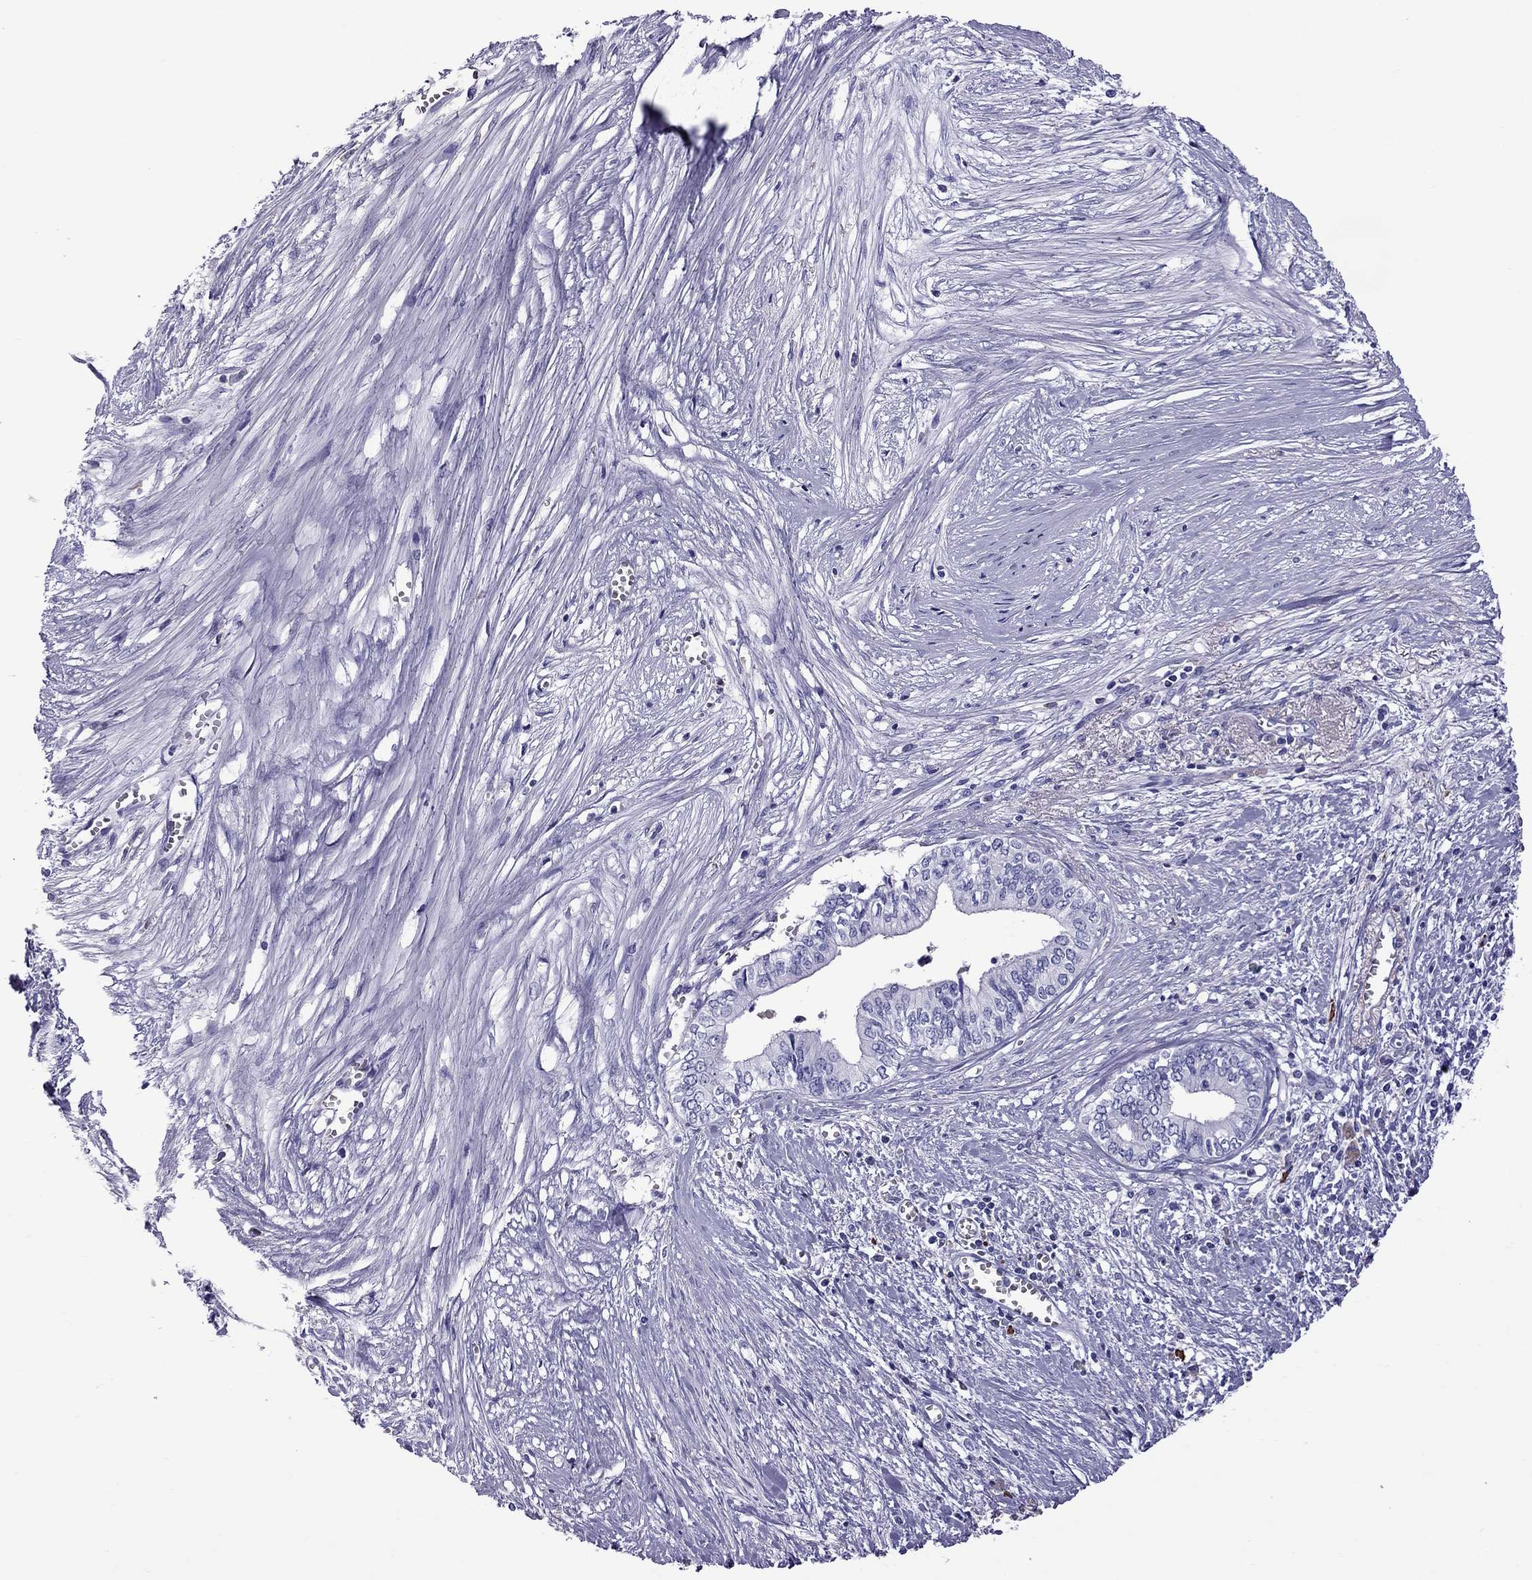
{"staining": {"intensity": "negative", "quantity": "none", "location": "none"}, "tissue": "pancreatic cancer", "cell_type": "Tumor cells", "image_type": "cancer", "snomed": [{"axis": "morphology", "description": "Adenocarcinoma, NOS"}, {"axis": "topography", "description": "Pancreas"}], "caption": "This is a histopathology image of IHC staining of adenocarcinoma (pancreatic), which shows no expression in tumor cells. Brightfield microscopy of immunohistochemistry stained with DAB (brown) and hematoxylin (blue), captured at high magnification.", "gene": "SCART1", "patient": {"sex": "female", "age": 61}}